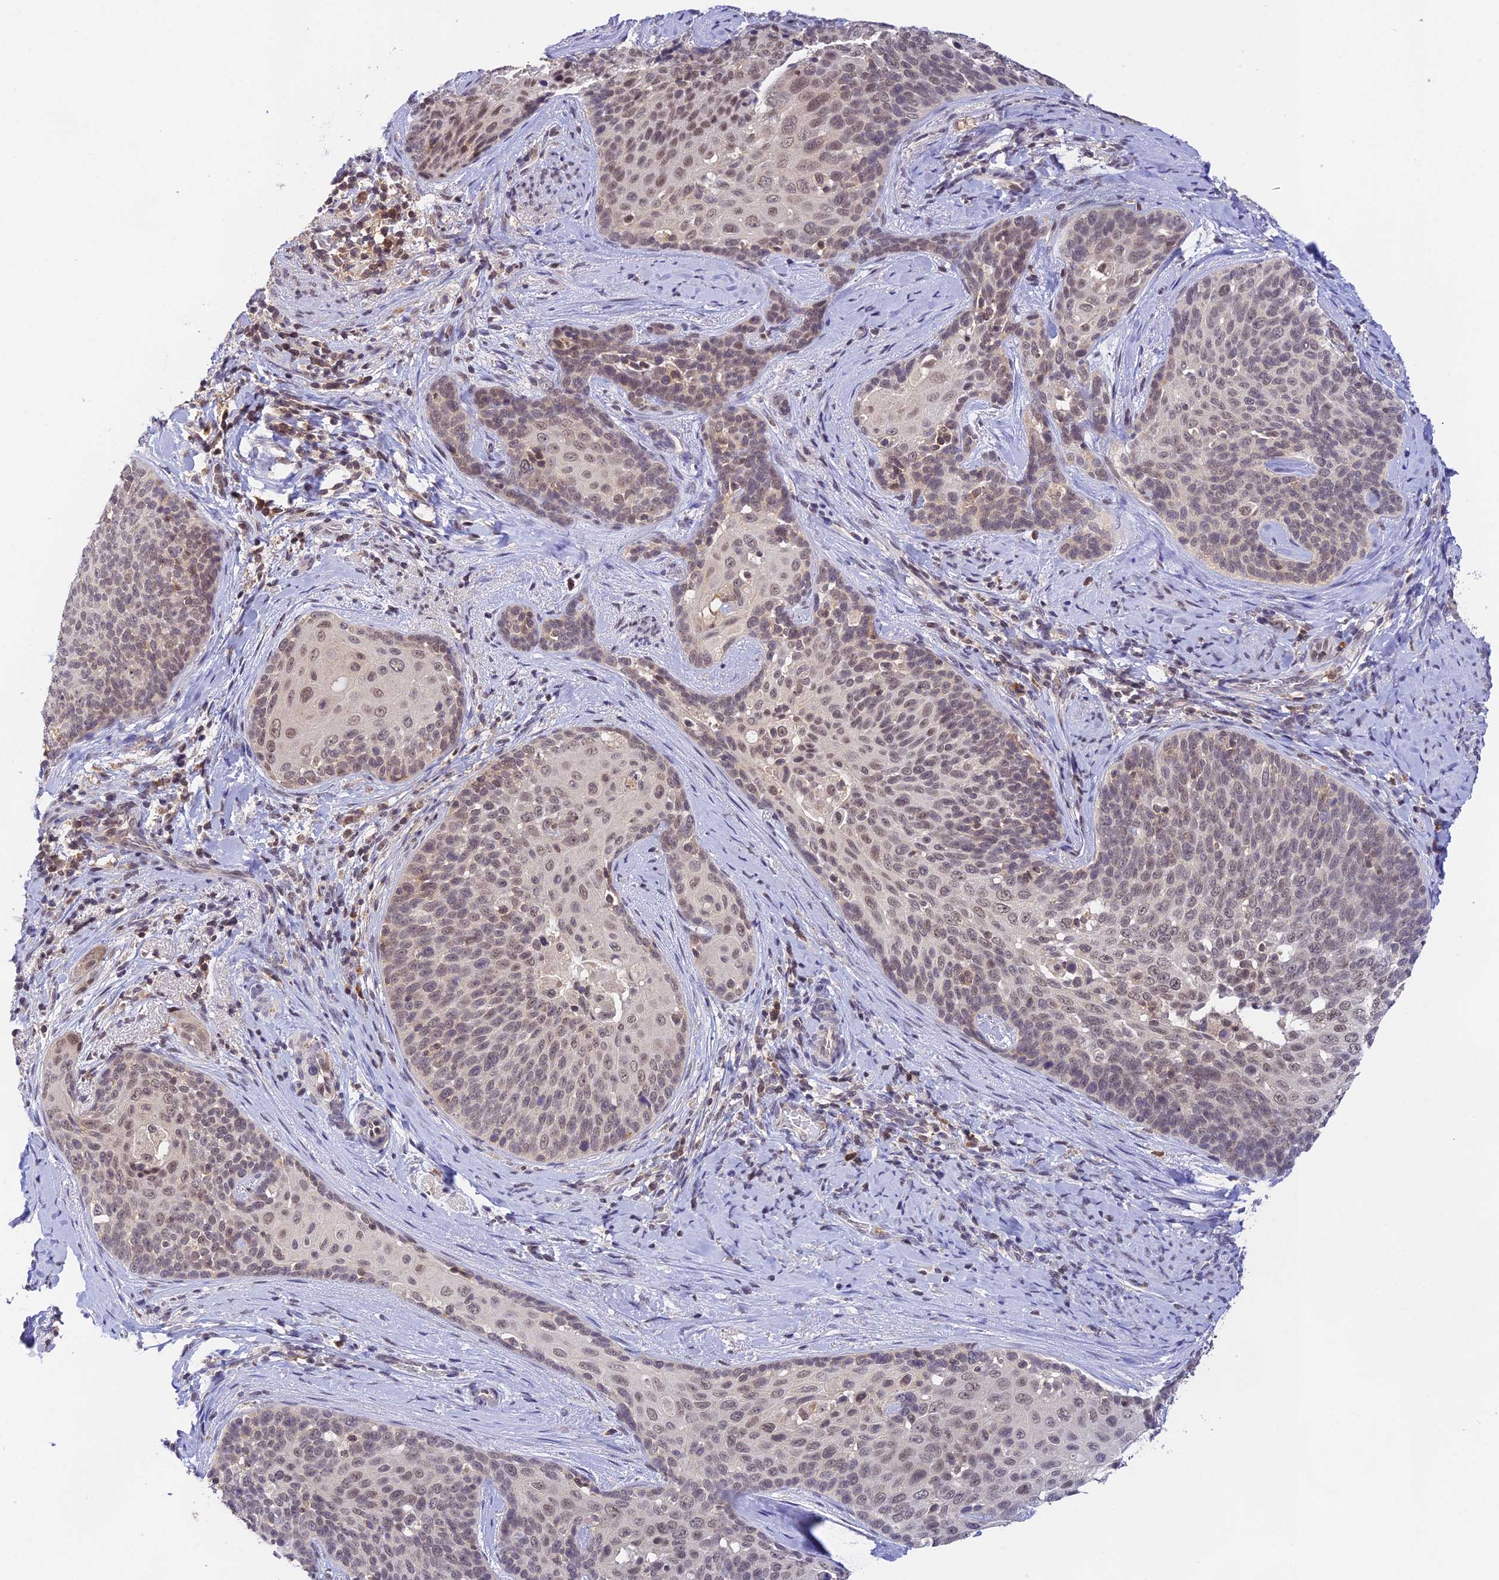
{"staining": {"intensity": "weak", "quantity": "25%-75%", "location": "nuclear"}, "tissue": "cervical cancer", "cell_type": "Tumor cells", "image_type": "cancer", "snomed": [{"axis": "morphology", "description": "Squamous cell carcinoma, NOS"}, {"axis": "topography", "description": "Cervix"}], "caption": "DAB (3,3'-diaminobenzidine) immunohistochemical staining of cervical squamous cell carcinoma demonstrates weak nuclear protein positivity in about 25%-75% of tumor cells. The staining was performed using DAB (3,3'-diaminobenzidine), with brown indicating positive protein expression. Nuclei are stained blue with hematoxylin.", "gene": "PEX16", "patient": {"sex": "female", "age": 50}}